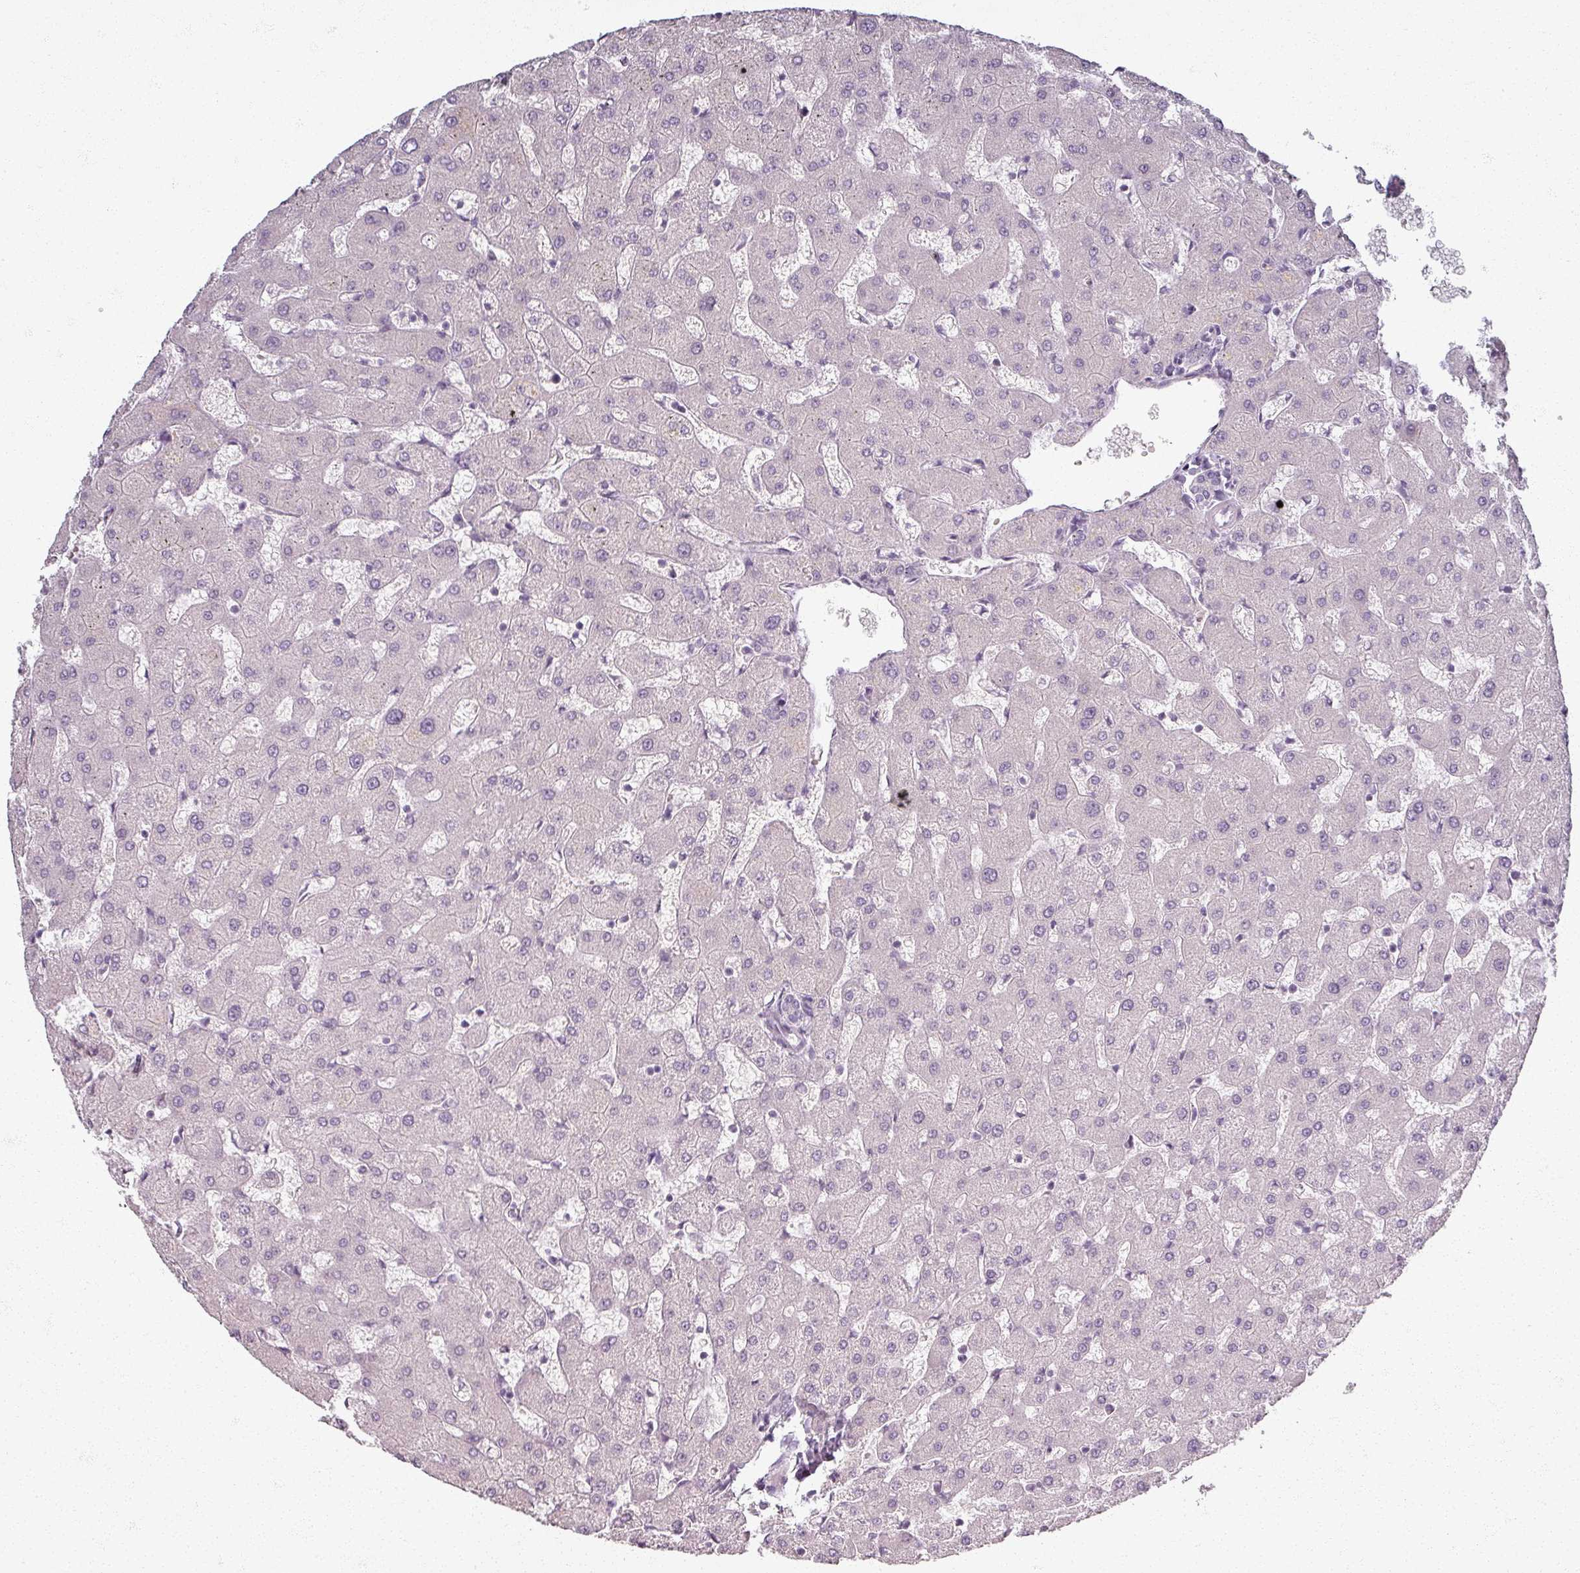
{"staining": {"intensity": "negative", "quantity": "none", "location": "none"}, "tissue": "liver", "cell_type": "Cholangiocytes", "image_type": "normal", "snomed": [{"axis": "morphology", "description": "Normal tissue, NOS"}, {"axis": "topography", "description": "Liver"}], "caption": "IHC image of normal liver stained for a protein (brown), which shows no staining in cholangiocytes.", "gene": "RFPL2", "patient": {"sex": "female", "age": 63}}